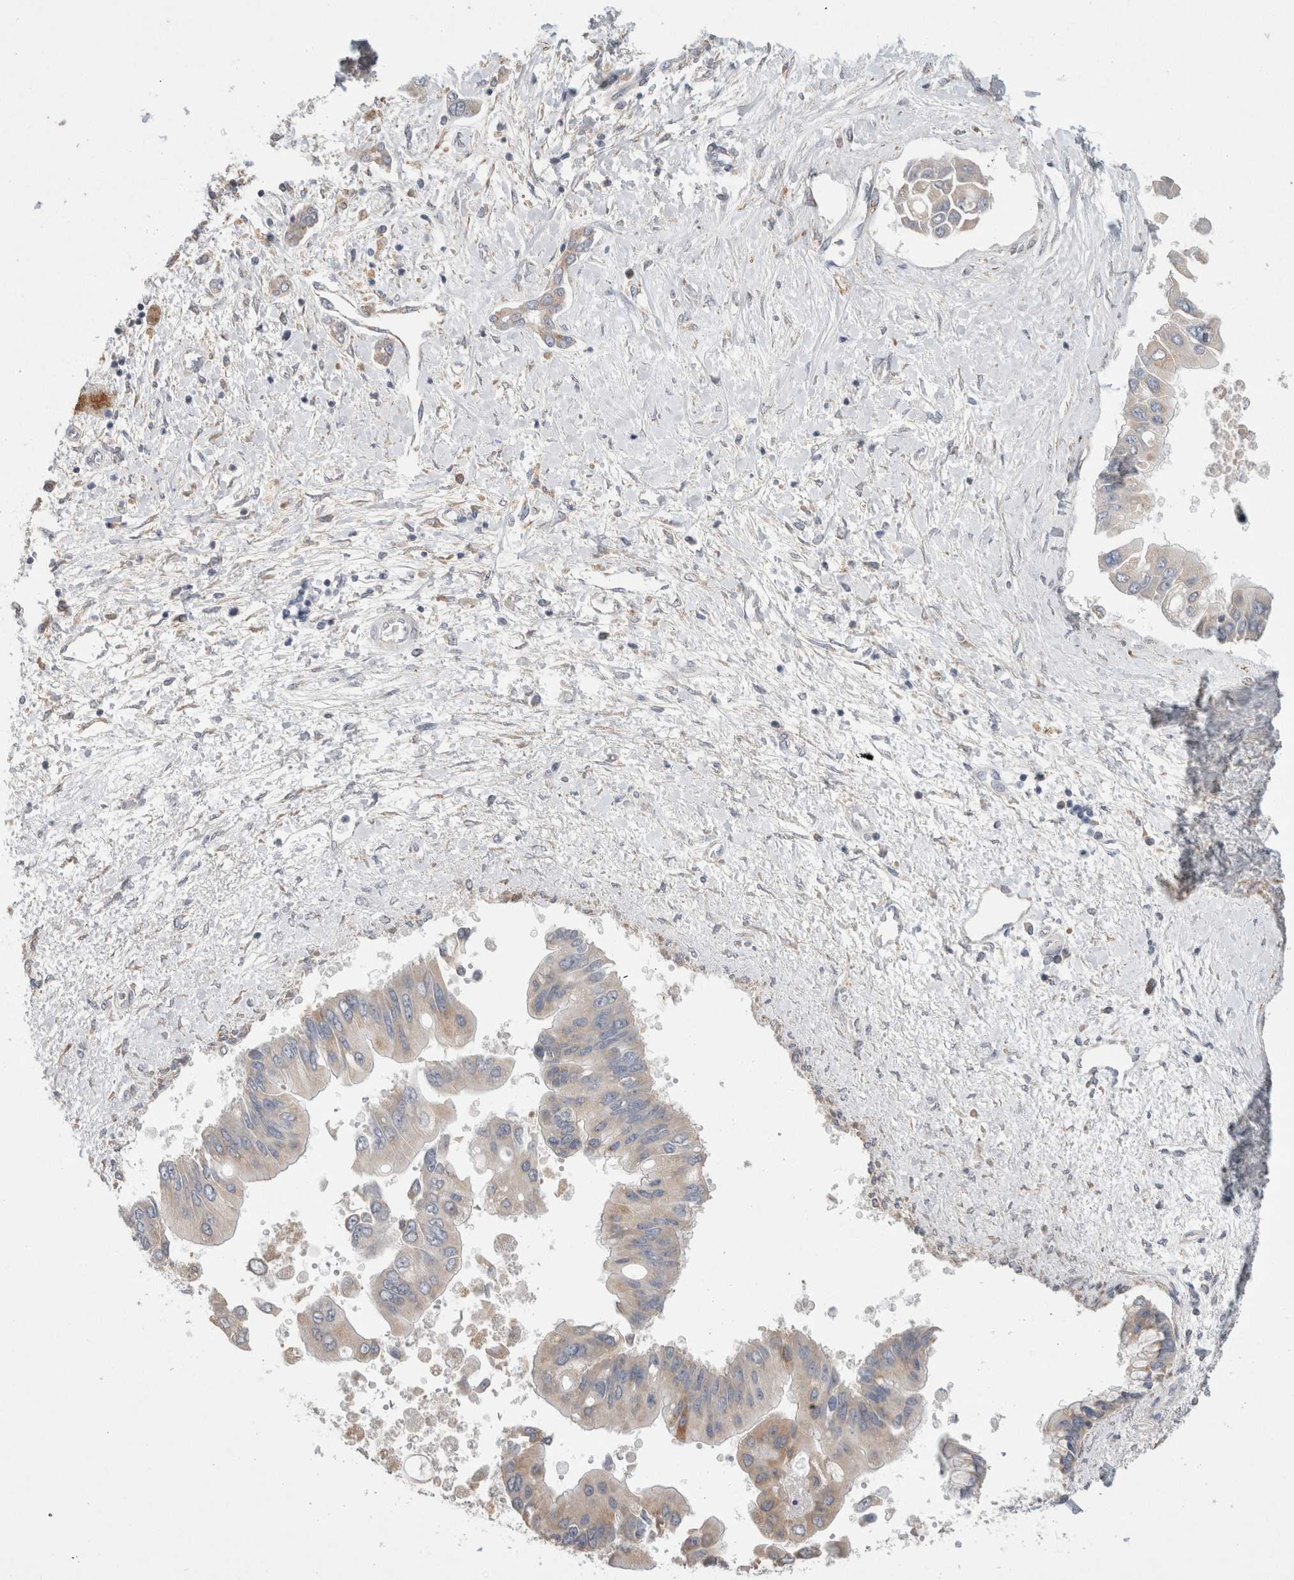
{"staining": {"intensity": "moderate", "quantity": "<25%", "location": "cytoplasmic/membranous"}, "tissue": "liver cancer", "cell_type": "Tumor cells", "image_type": "cancer", "snomed": [{"axis": "morphology", "description": "Cholangiocarcinoma"}, {"axis": "topography", "description": "Liver"}], "caption": "High-power microscopy captured an IHC micrograph of liver cancer, revealing moderate cytoplasmic/membranous staining in approximately <25% of tumor cells.", "gene": "TRMT9B", "patient": {"sex": "male", "age": 50}}